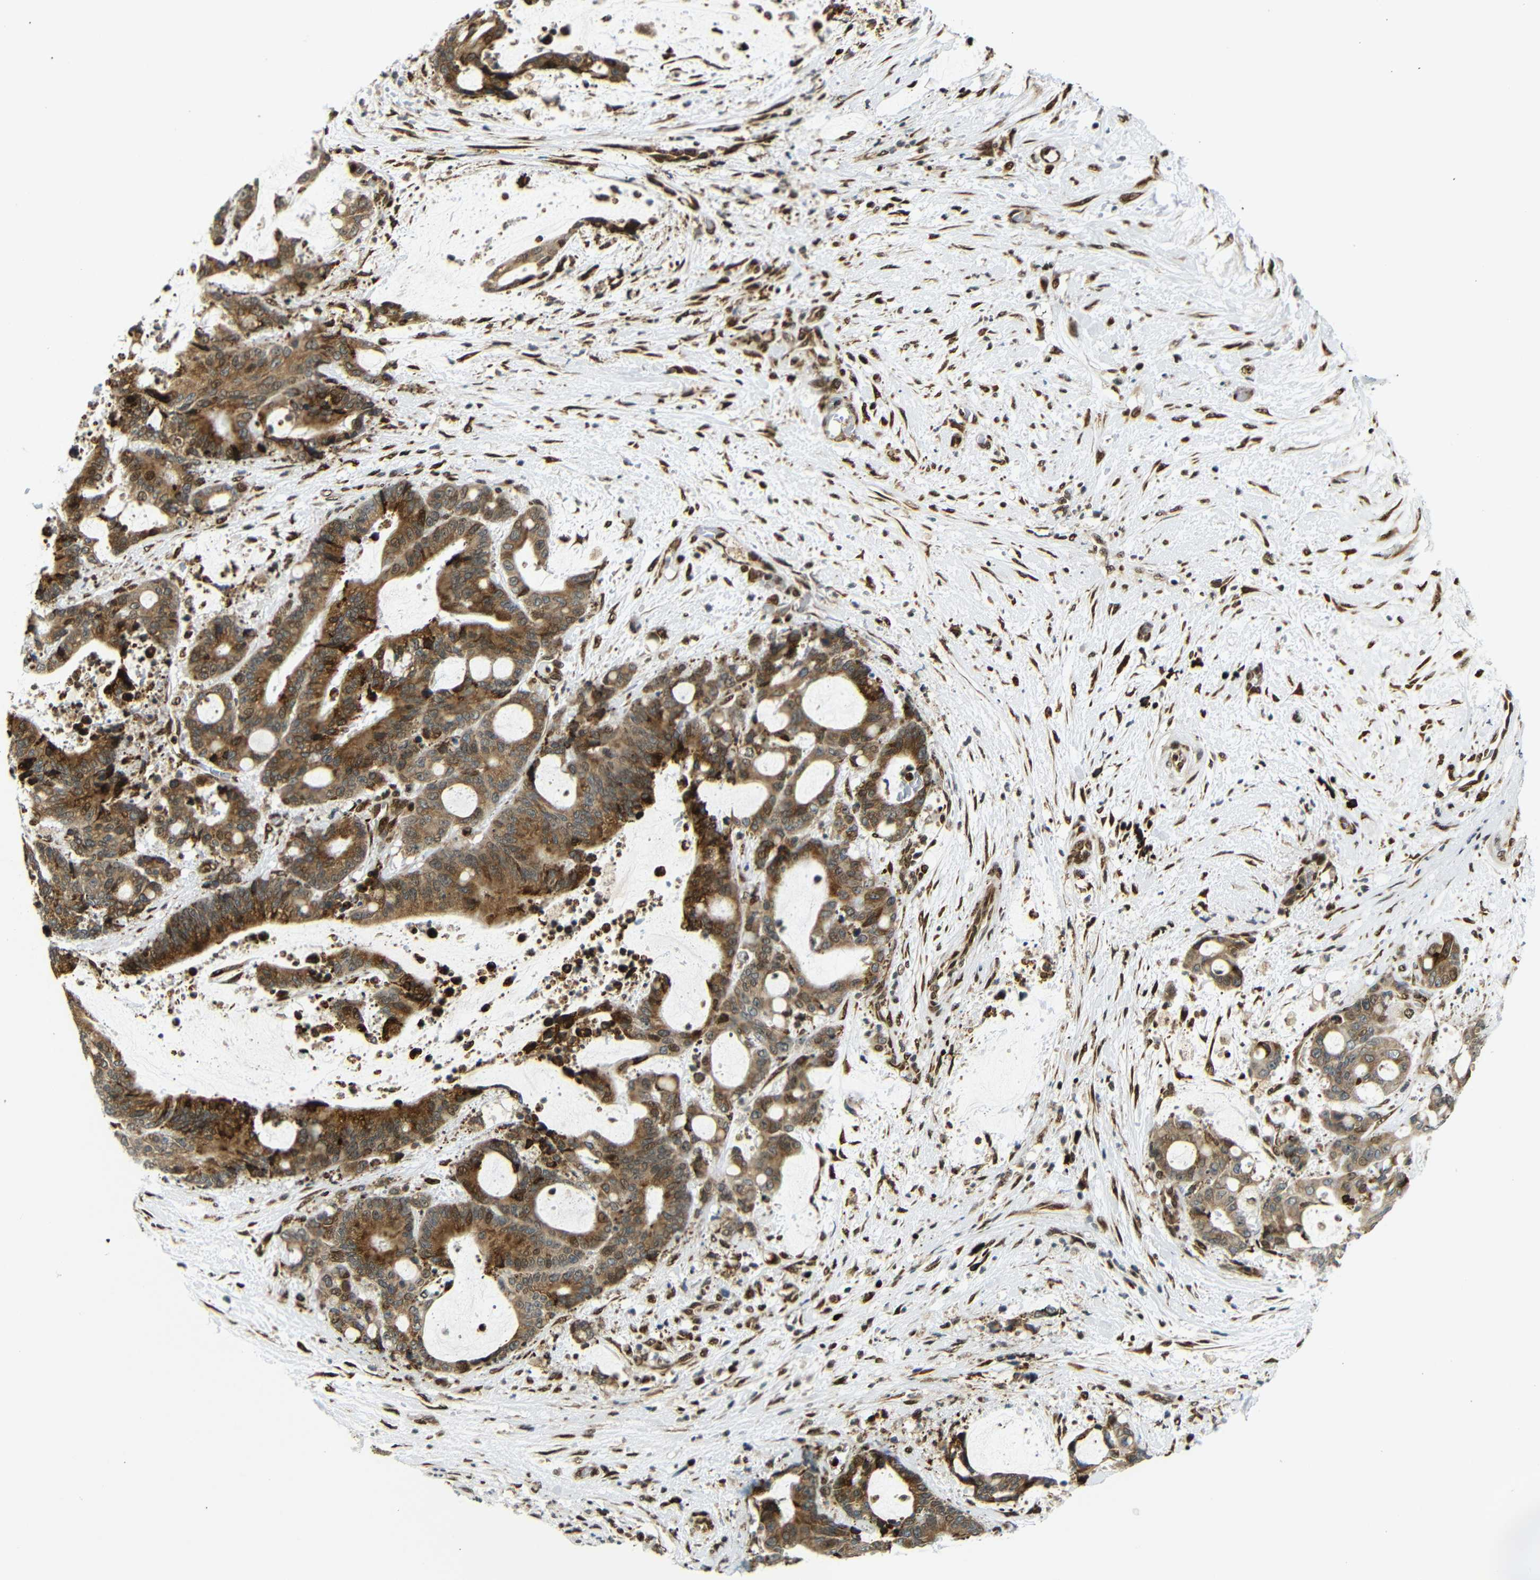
{"staining": {"intensity": "moderate", "quantity": ">75%", "location": "cytoplasmic/membranous"}, "tissue": "liver cancer", "cell_type": "Tumor cells", "image_type": "cancer", "snomed": [{"axis": "morphology", "description": "Normal tissue, NOS"}, {"axis": "morphology", "description": "Cholangiocarcinoma"}, {"axis": "topography", "description": "Liver"}, {"axis": "topography", "description": "Peripheral nerve tissue"}], "caption": "The micrograph demonstrates immunohistochemical staining of liver cholangiocarcinoma. There is moderate cytoplasmic/membranous staining is identified in about >75% of tumor cells. (Stains: DAB in brown, nuclei in blue, Microscopy: brightfield microscopy at high magnification).", "gene": "SPCS2", "patient": {"sex": "female", "age": 73}}